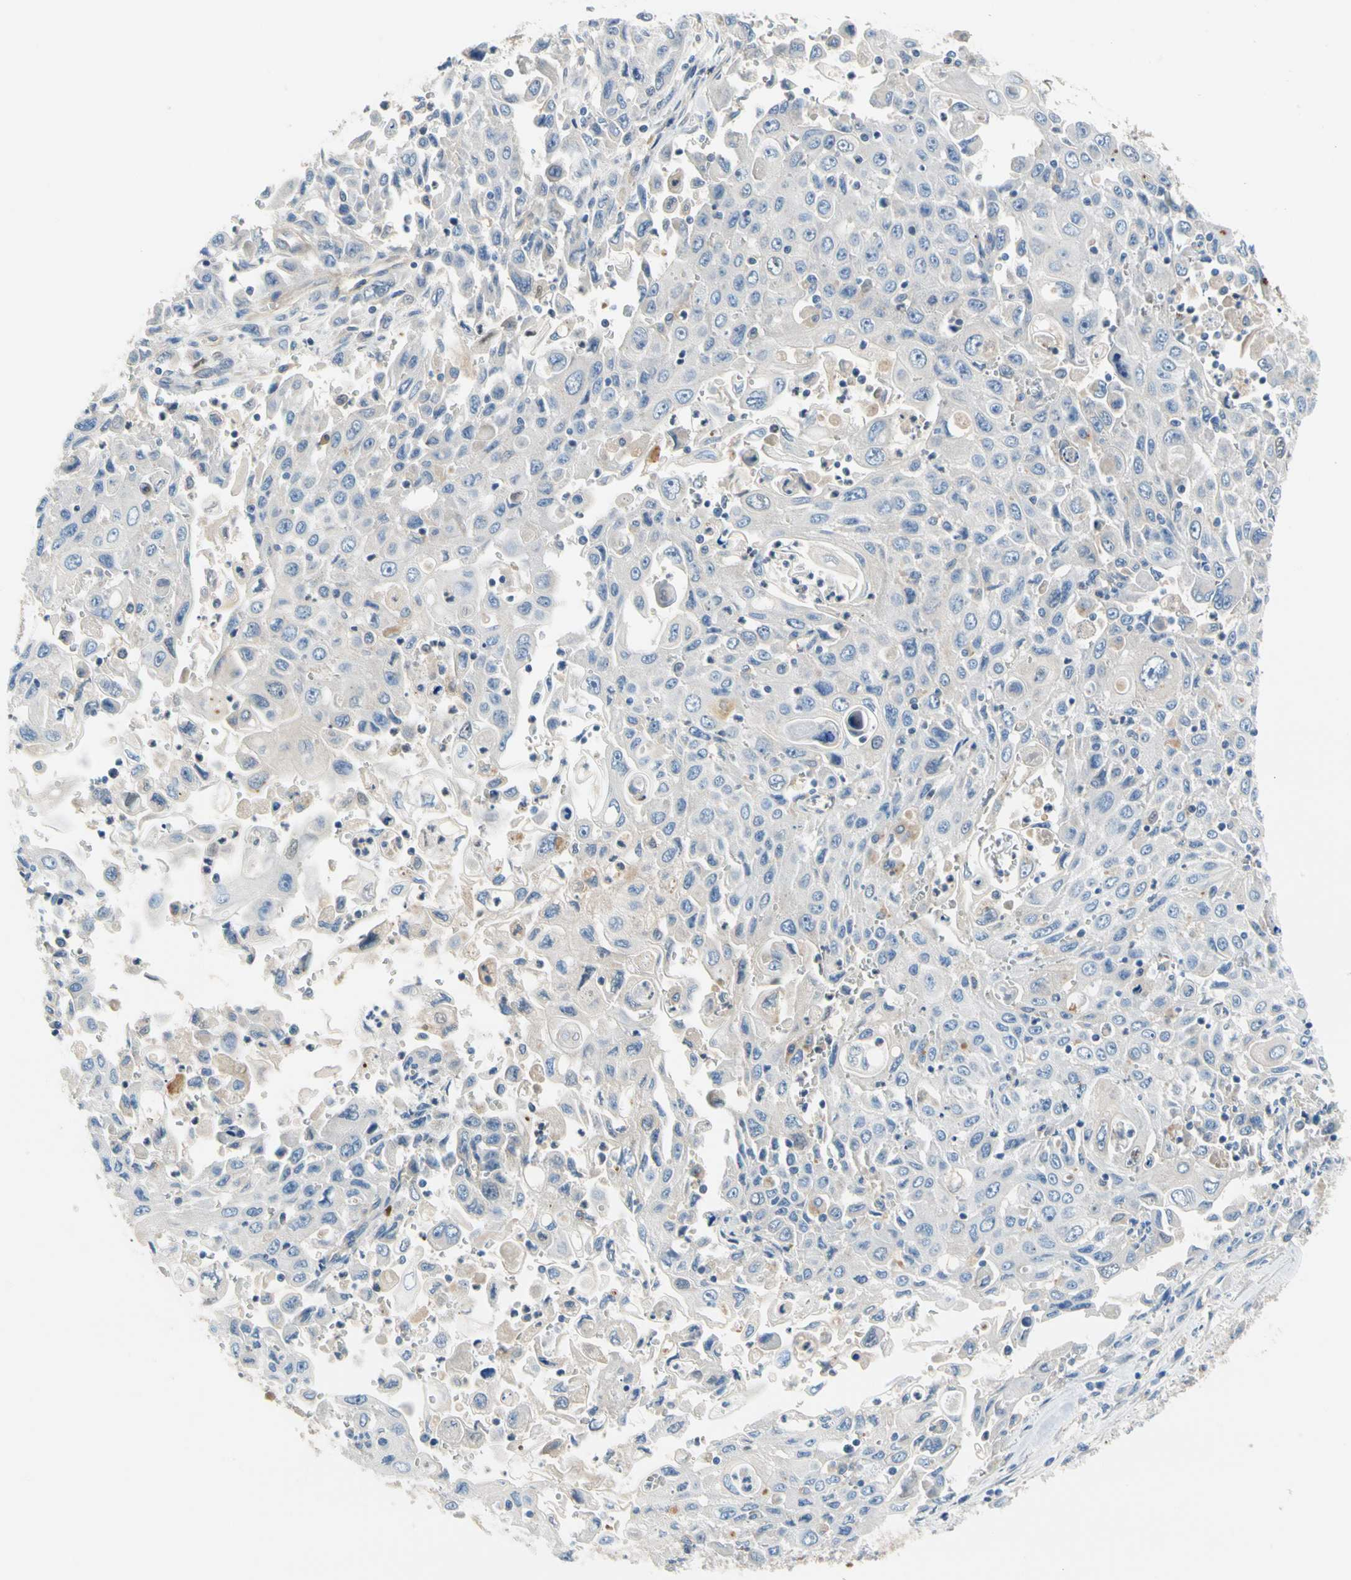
{"staining": {"intensity": "negative", "quantity": "none", "location": "none"}, "tissue": "pancreatic cancer", "cell_type": "Tumor cells", "image_type": "cancer", "snomed": [{"axis": "morphology", "description": "Adenocarcinoma, NOS"}, {"axis": "topography", "description": "Pancreas"}], "caption": "Immunohistochemistry histopathology image of neoplastic tissue: pancreatic cancer (adenocarcinoma) stained with DAB (3,3'-diaminobenzidine) displays no significant protein positivity in tumor cells.", "gene": "ENTREP3", "patient": {"sex": "male", "age": 70}}